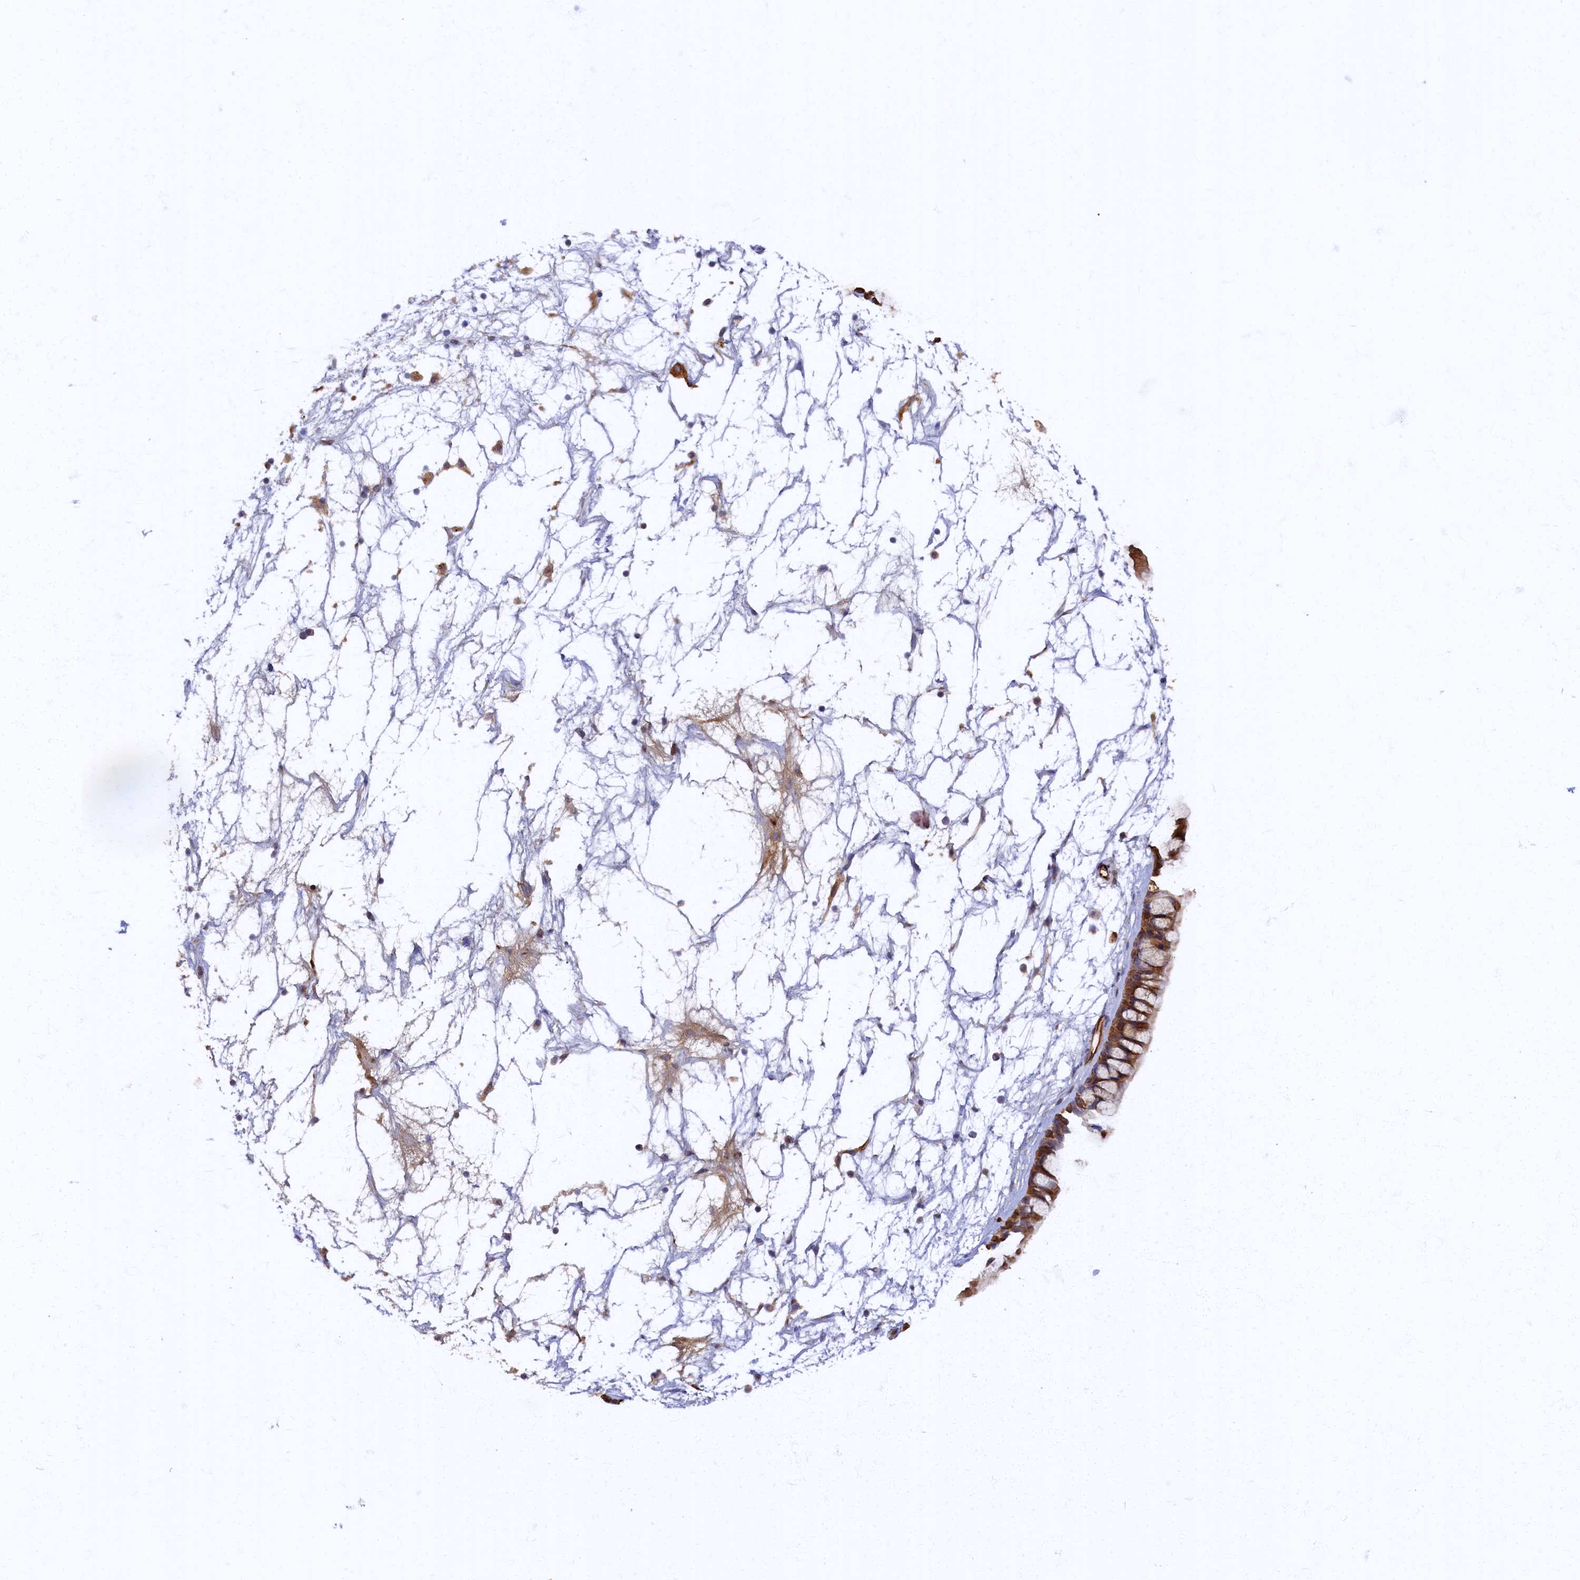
{"staining": {"intensity": "moderate", "quantity": ">75%", "location": "cytoplasmic/membranous"}, "tissue": "nasopharynx", "cell_type": "Respiratory epithelial cells", "image_type": "normal", "snomed": [{"axis": "morphology", "description": "Normal tissue, NOS"}, {"axis": "topography", "description": "Nasopharynx"}], "caption": "Protein staining exhibits moderate cytoplasmic/membranous staining in about >75% of respiratory epithelial cells in benign nasopharynx.", "gene": "ARL11", "patient": {"sex": "male", "age": 64}}